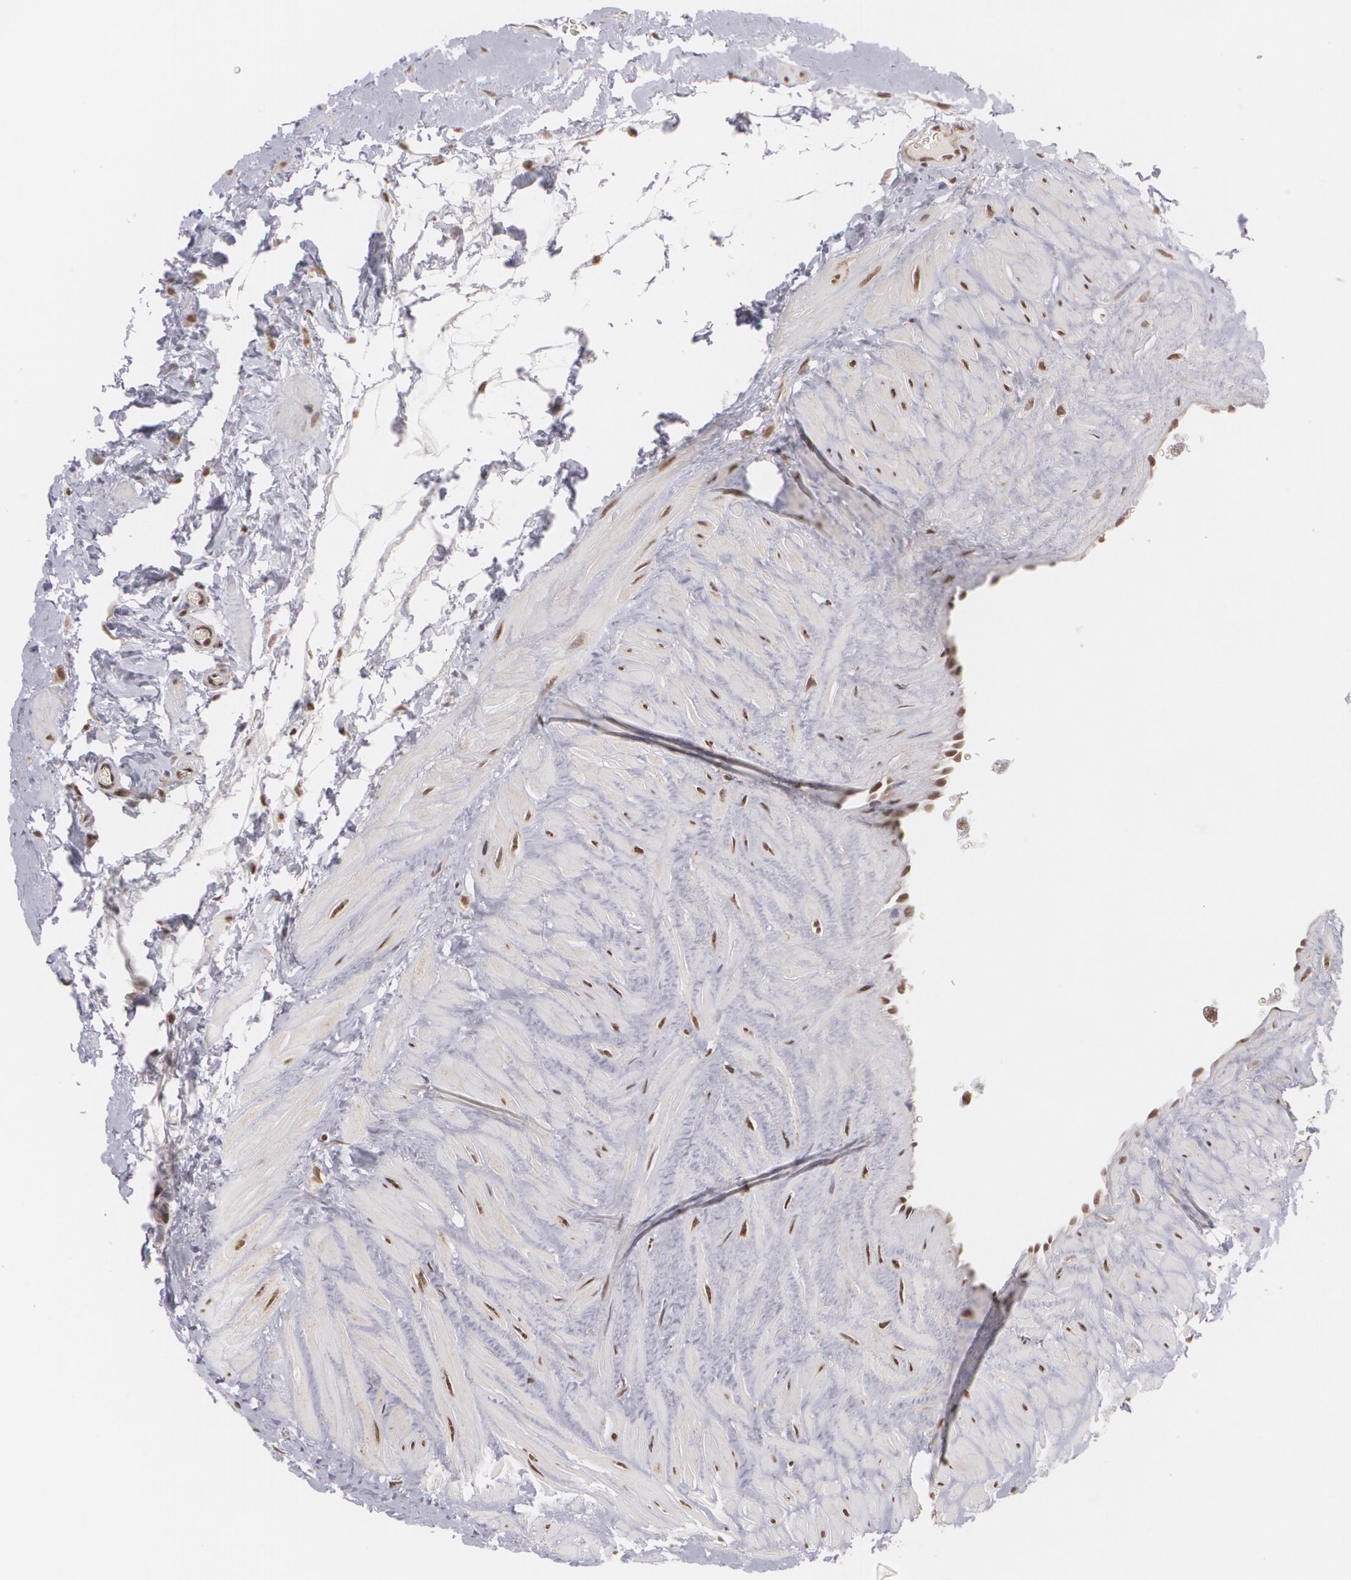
{"staining": {"intensity": "moderate", "quantity": ">75%", "location": "nuclear"}, "tissue": "epididymis", "cell_type": "Glandular cells", "image_type": "normal", "snomed": [{"axis": "morphology", "description": "Normal tissue, NOS"}, {"axis": "topography", "description": "Epididymis"}], "caption": "Glandular cells show medium levels of moderate nuclear positivity in about >75% of cells in normal human epididymis. The staining was performed using DAB (3,3'-diaminobenzidine), with brown indicating positive protein expression. Nuclei are stained blue with hematoxylin.", "gene": "MXD1", "patient": {"sex": "male", "age": 23}}